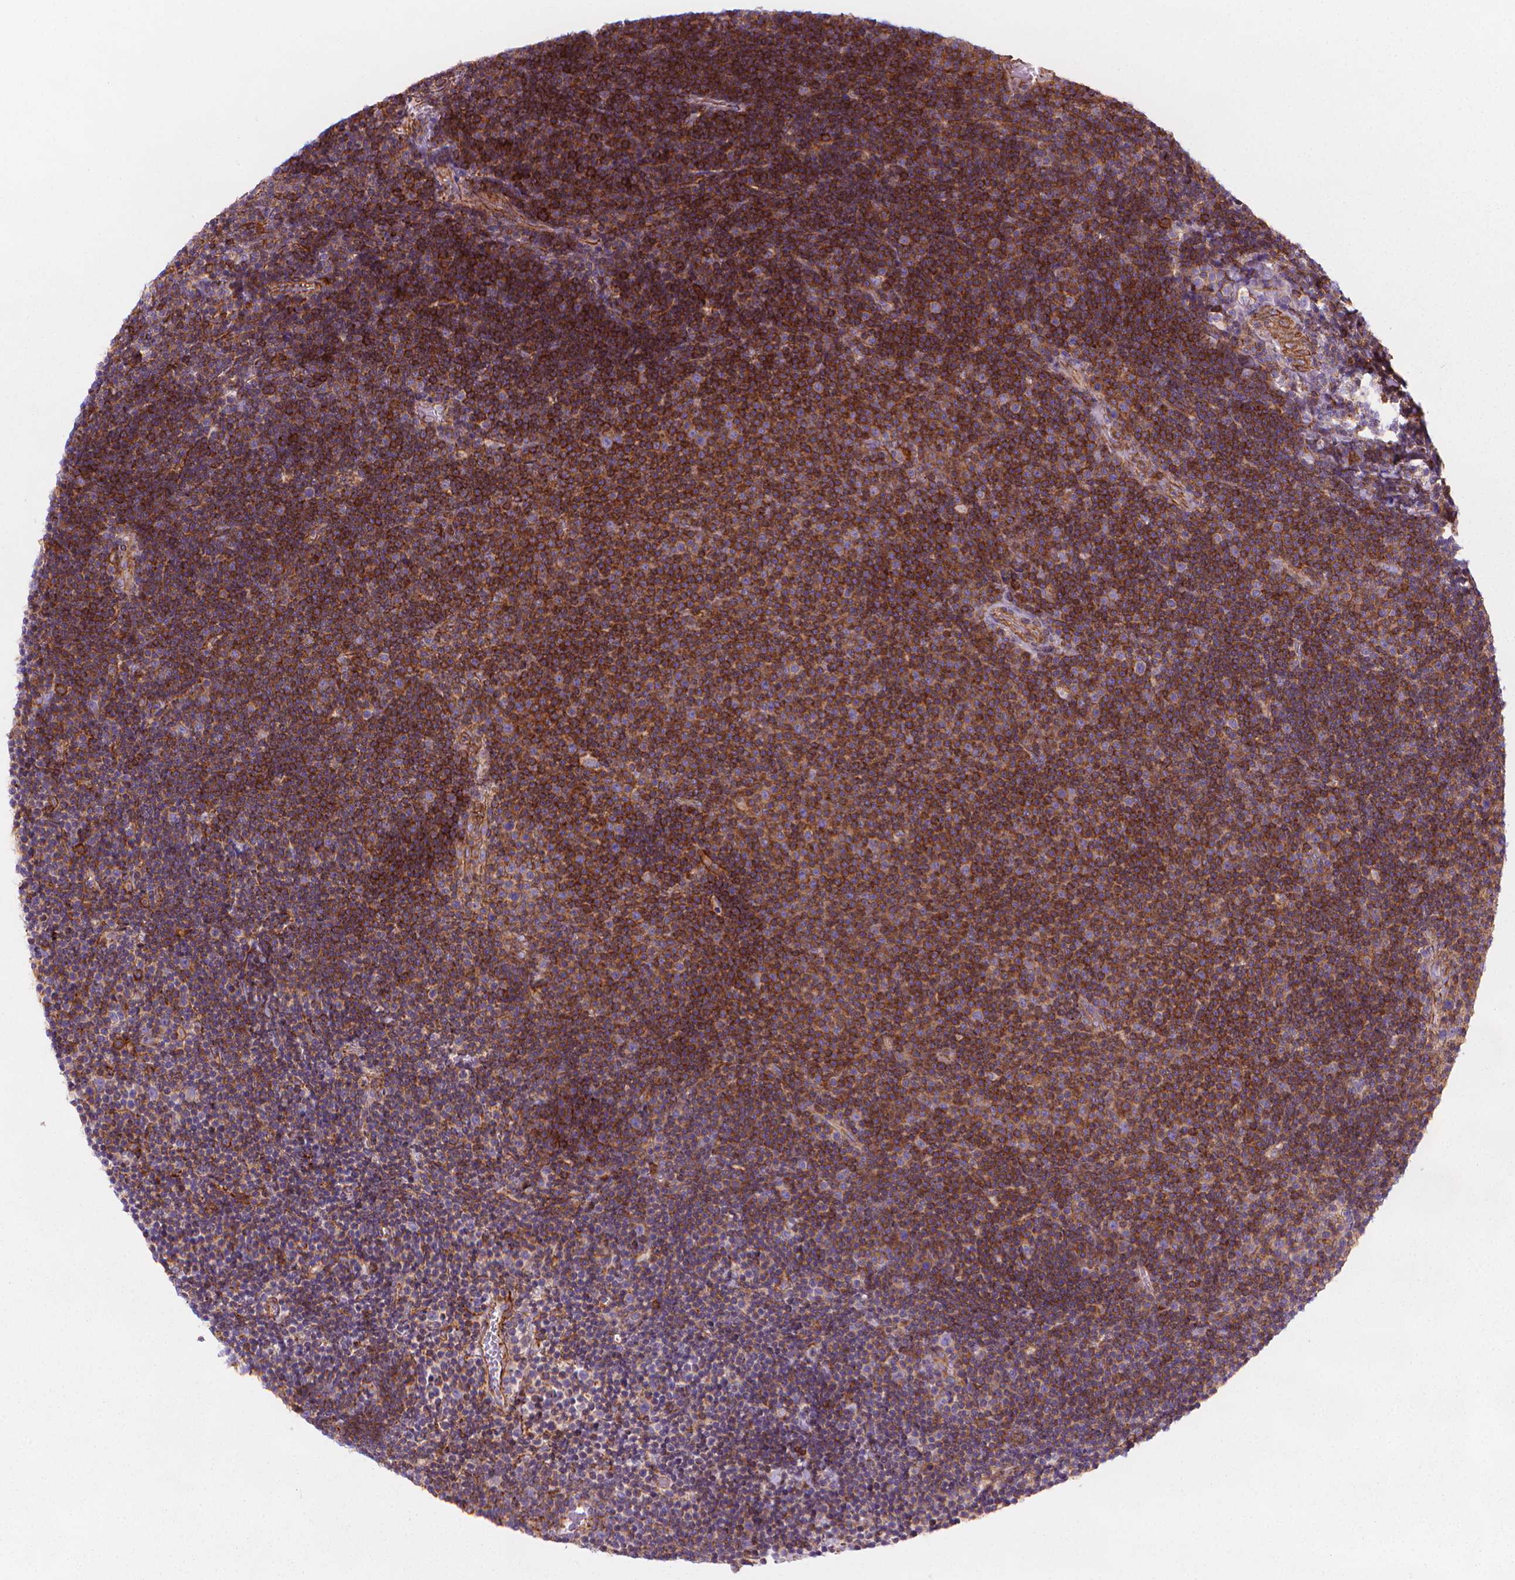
{"staining": {"intensity": "strong", "quantity": ">75%", "location": "cytoplasmic/membranous"}, "tissue": "lymphoma", "cell_type": "Tumor cells", "image_type": "cancer", "snomed": [{"axis": "morphology", "description": "Malignant lymphoma, non-Hodgkin's type, Low grade"}, {"axis": "topography", "description": "Brain"}], "caption": "Human malignant lymphoma, non-Hodgkin's type (low-grade) stained with a protein marker shows strong staining in tumor cells.", "gene": "PATJ", "patient": {"sex": "female", "age": 66}}